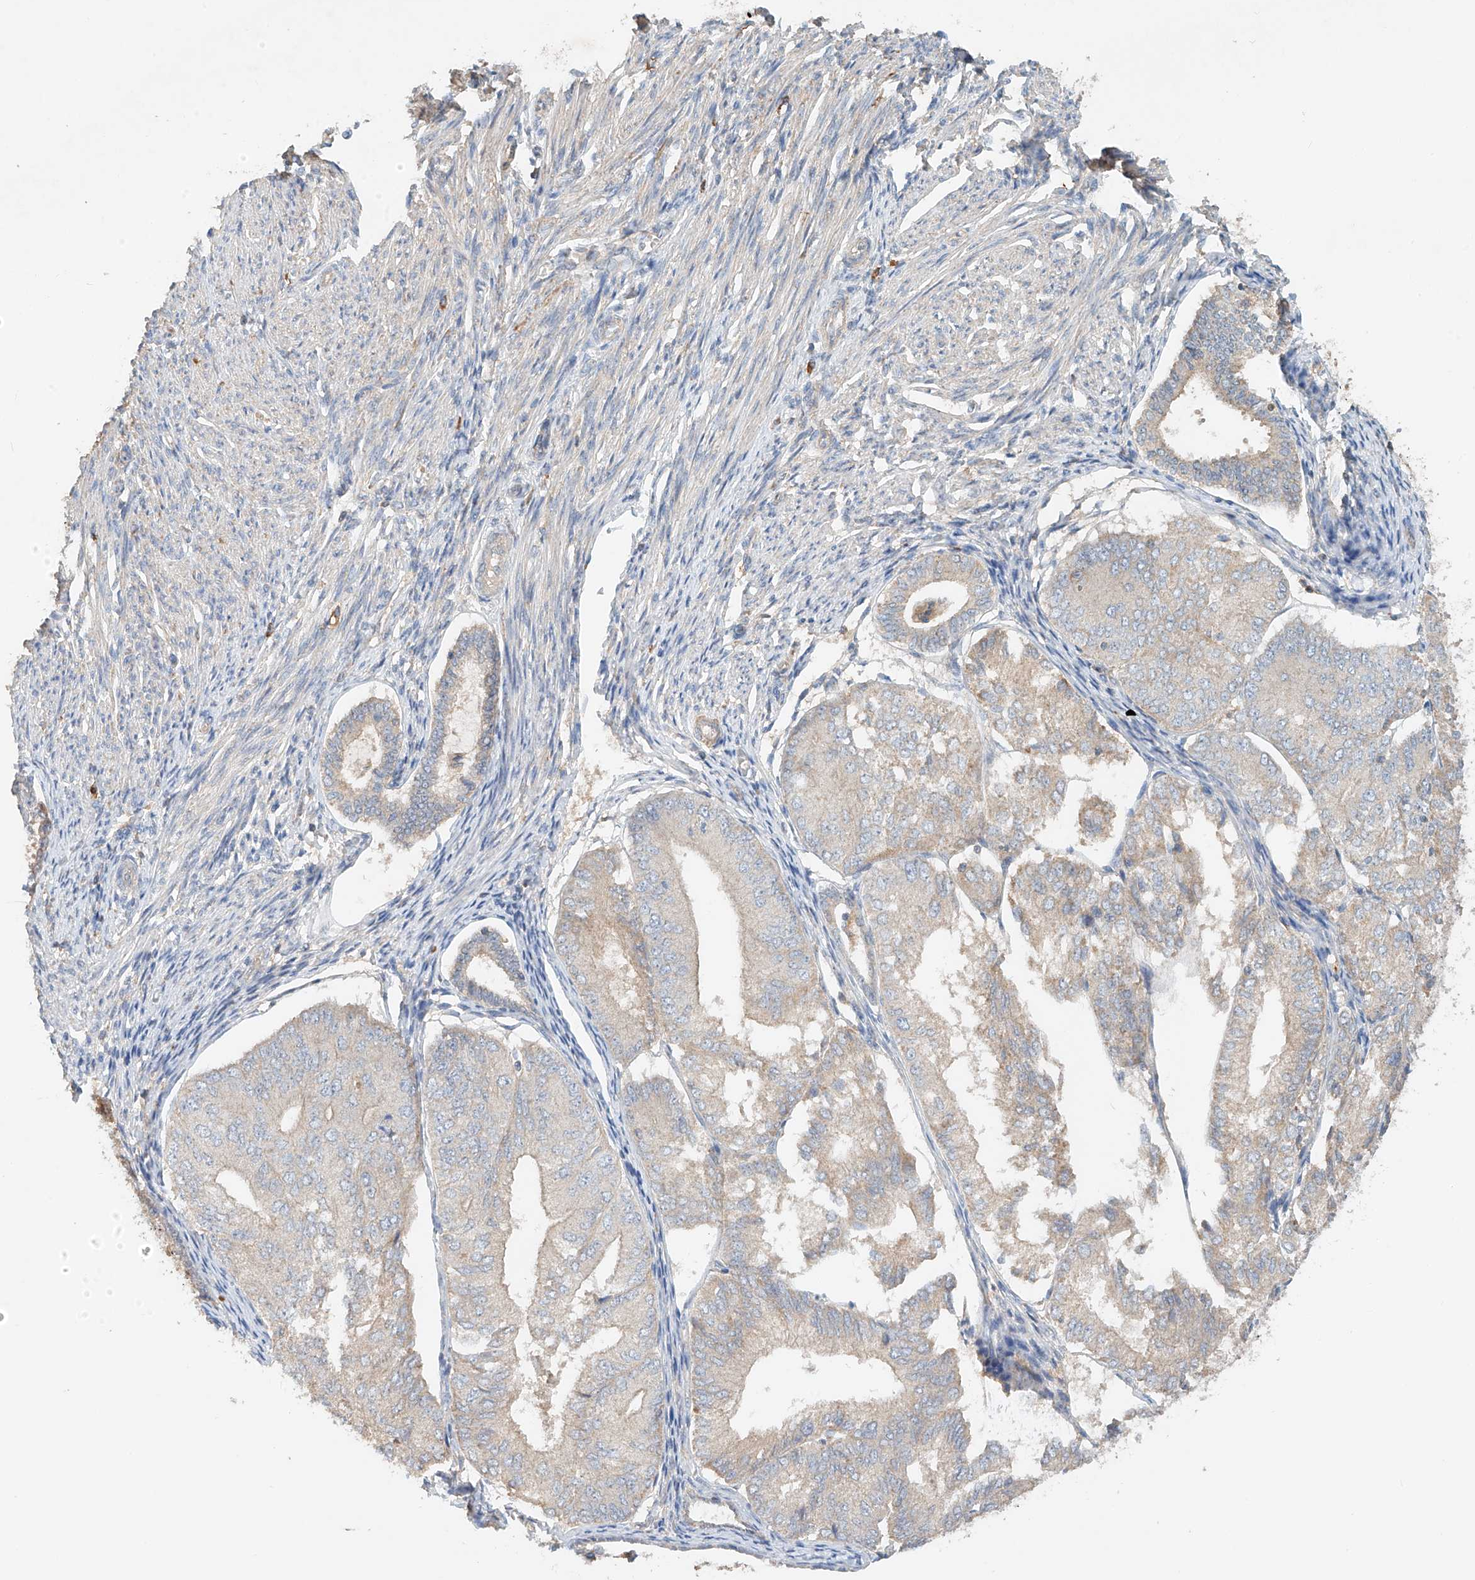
{"staining": {"intensity": "weak", "quantity": "<25%", "location": "cytoplasmic/membranous"}, "tissue": "endometrial cancer", "cell_type": "Tumor cells", "image_type": "cancer", "snomed": [{"axis": "morphology", "description": "Adenocarcinoma, NOS"}, {"axis": "topography", "description": "Endometrium"}], "caption": "Immunohistochemical staining of human endometrial cancer (adenocarcinoma) reveals no significant expression in tumor cells. (Brightfield microscopy of DAB immunohistochemistry at high magnification).", "gene": "GNB1L", "patient": {"sex": "female", "age": 81}}